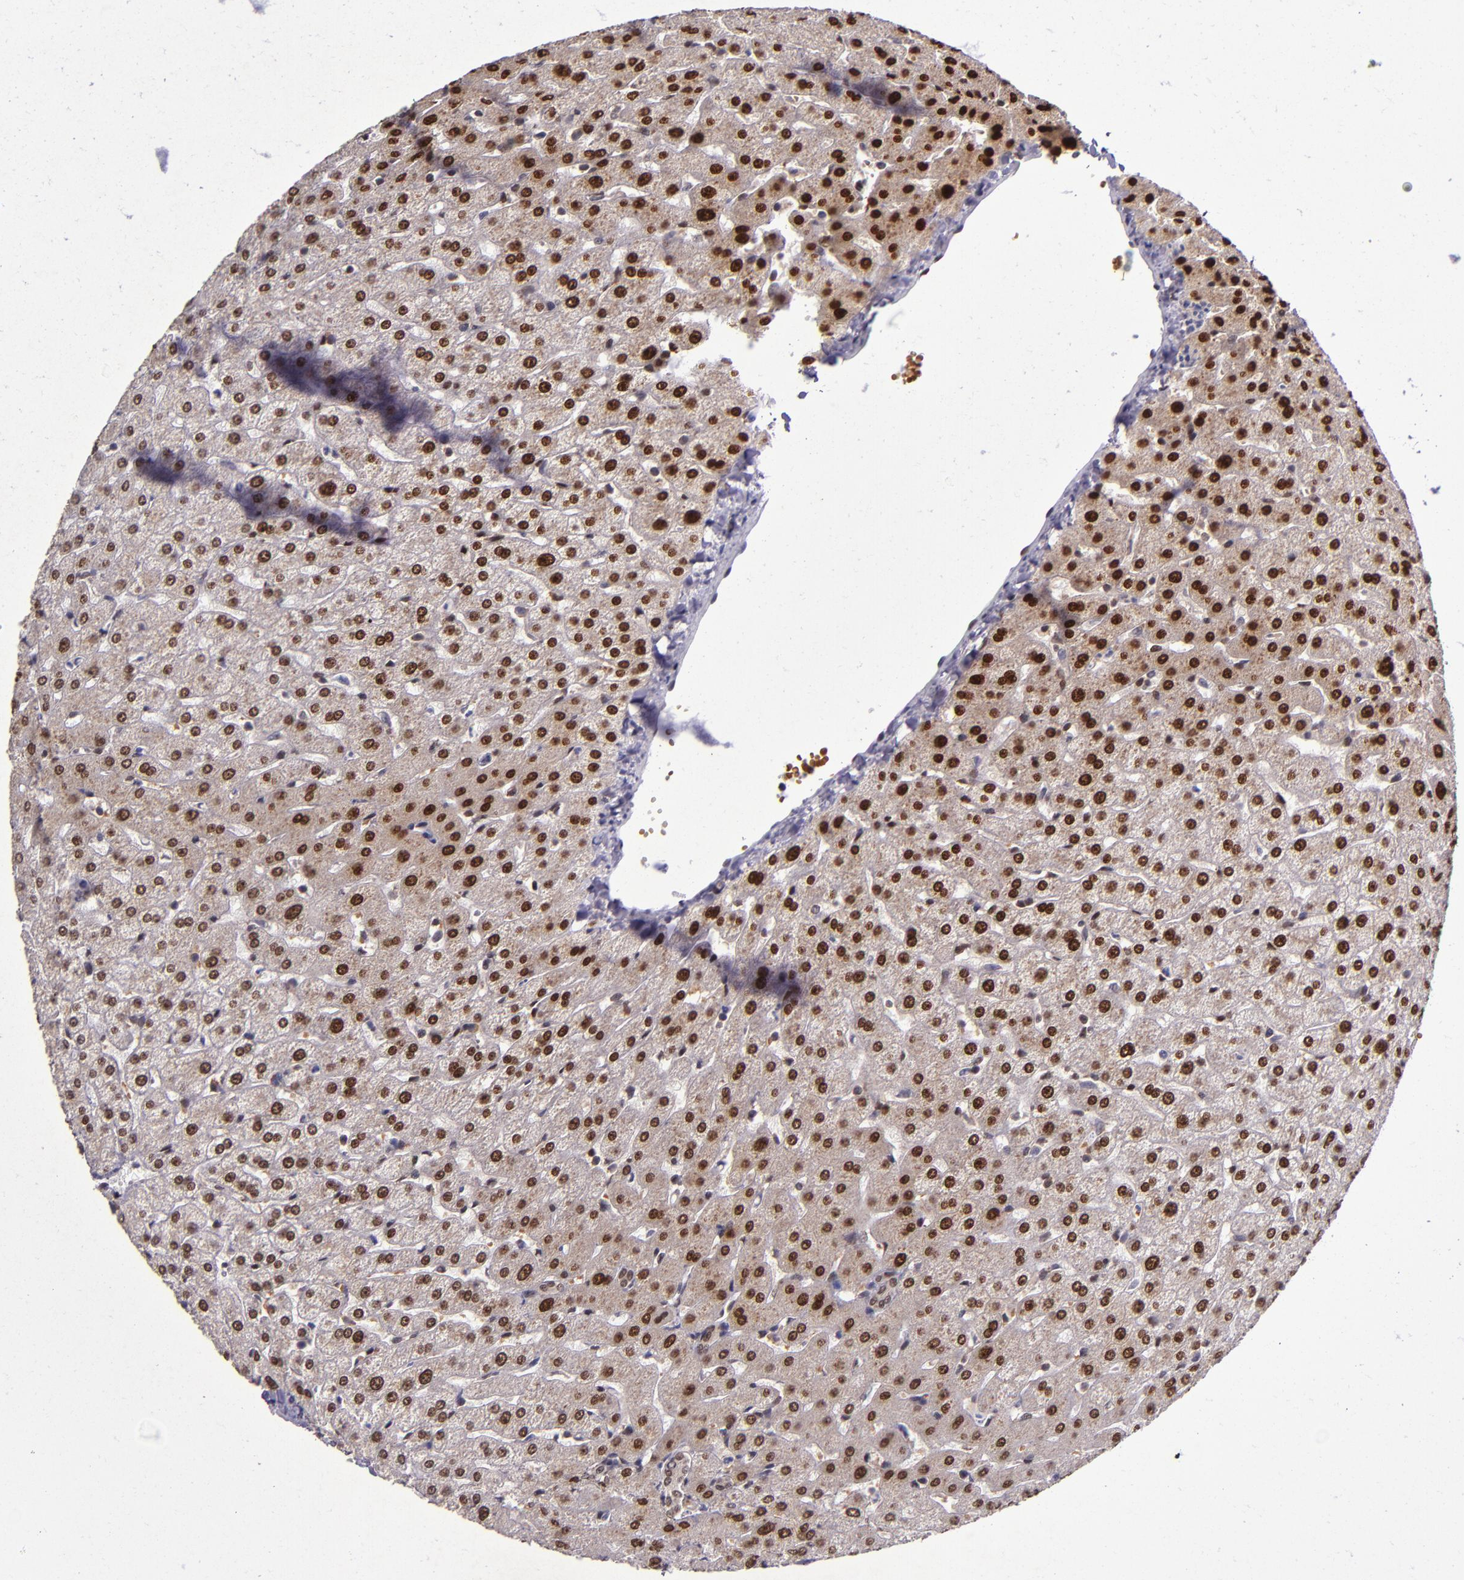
{"staining": {"intensity": "weak", "quantity": ">75%", "location": "cytoplasmic/membranous"}, "tissue": "liver", "cell_type": "Cholangiocytes", "image_type": "normal", "snomed": [{"axis": "morphology", "description": "Normal tissue, NOS"}, {"axis": "morphology", "description": "Fibrosis, NOS"}, {"axis": "topography", "description": "Liver"}], "caption": "Protein expression analysis of normal human liver reveals weak cytoplasmic/membranous positivity in approximately >75% of cholangiocytes. (IHC, brightfield microscopy, high magnification).", "gene": "MGMT", "patient": {"sex": "female", "age": 29}}